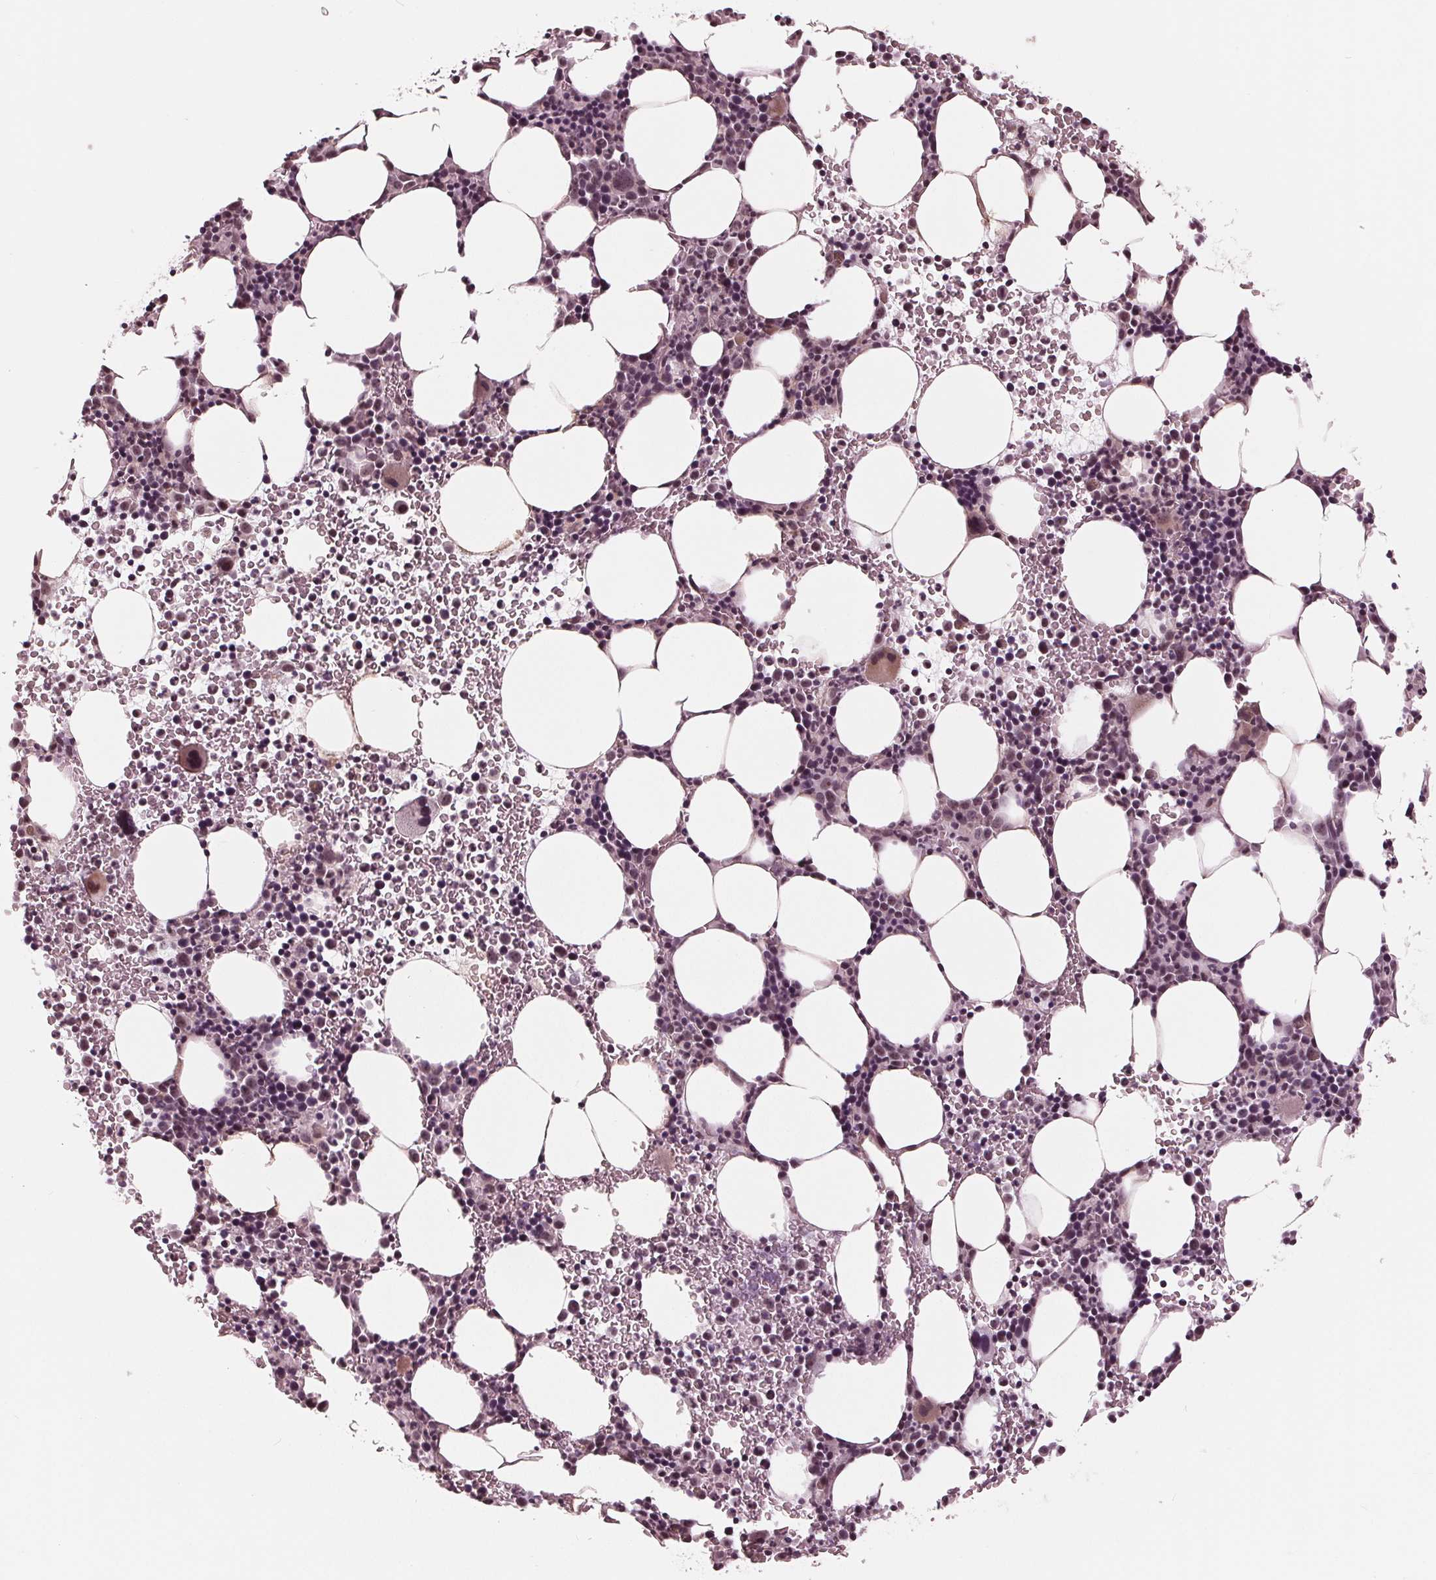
{"staining": {"intensity": "moderate", "quantity": "<25%", "location": "nuclear"}, "tissue": "bone marrow", "cell_type": "Hematopoietic cells", "image_type": "normal", "snomed": [{"axis": "morphology", "description": "Normal tissue, NOS"}, {"axis": "topography", "description": "Bone marrow"}], "caption": "Immunohistochemical staining of normal bone marrow displays <25% levels of moderate nuclear protein positivity in approximately <25% of hematopoietic cells.", "gene": "SLX4", "patient": {"sex": "male", "age": 58}}